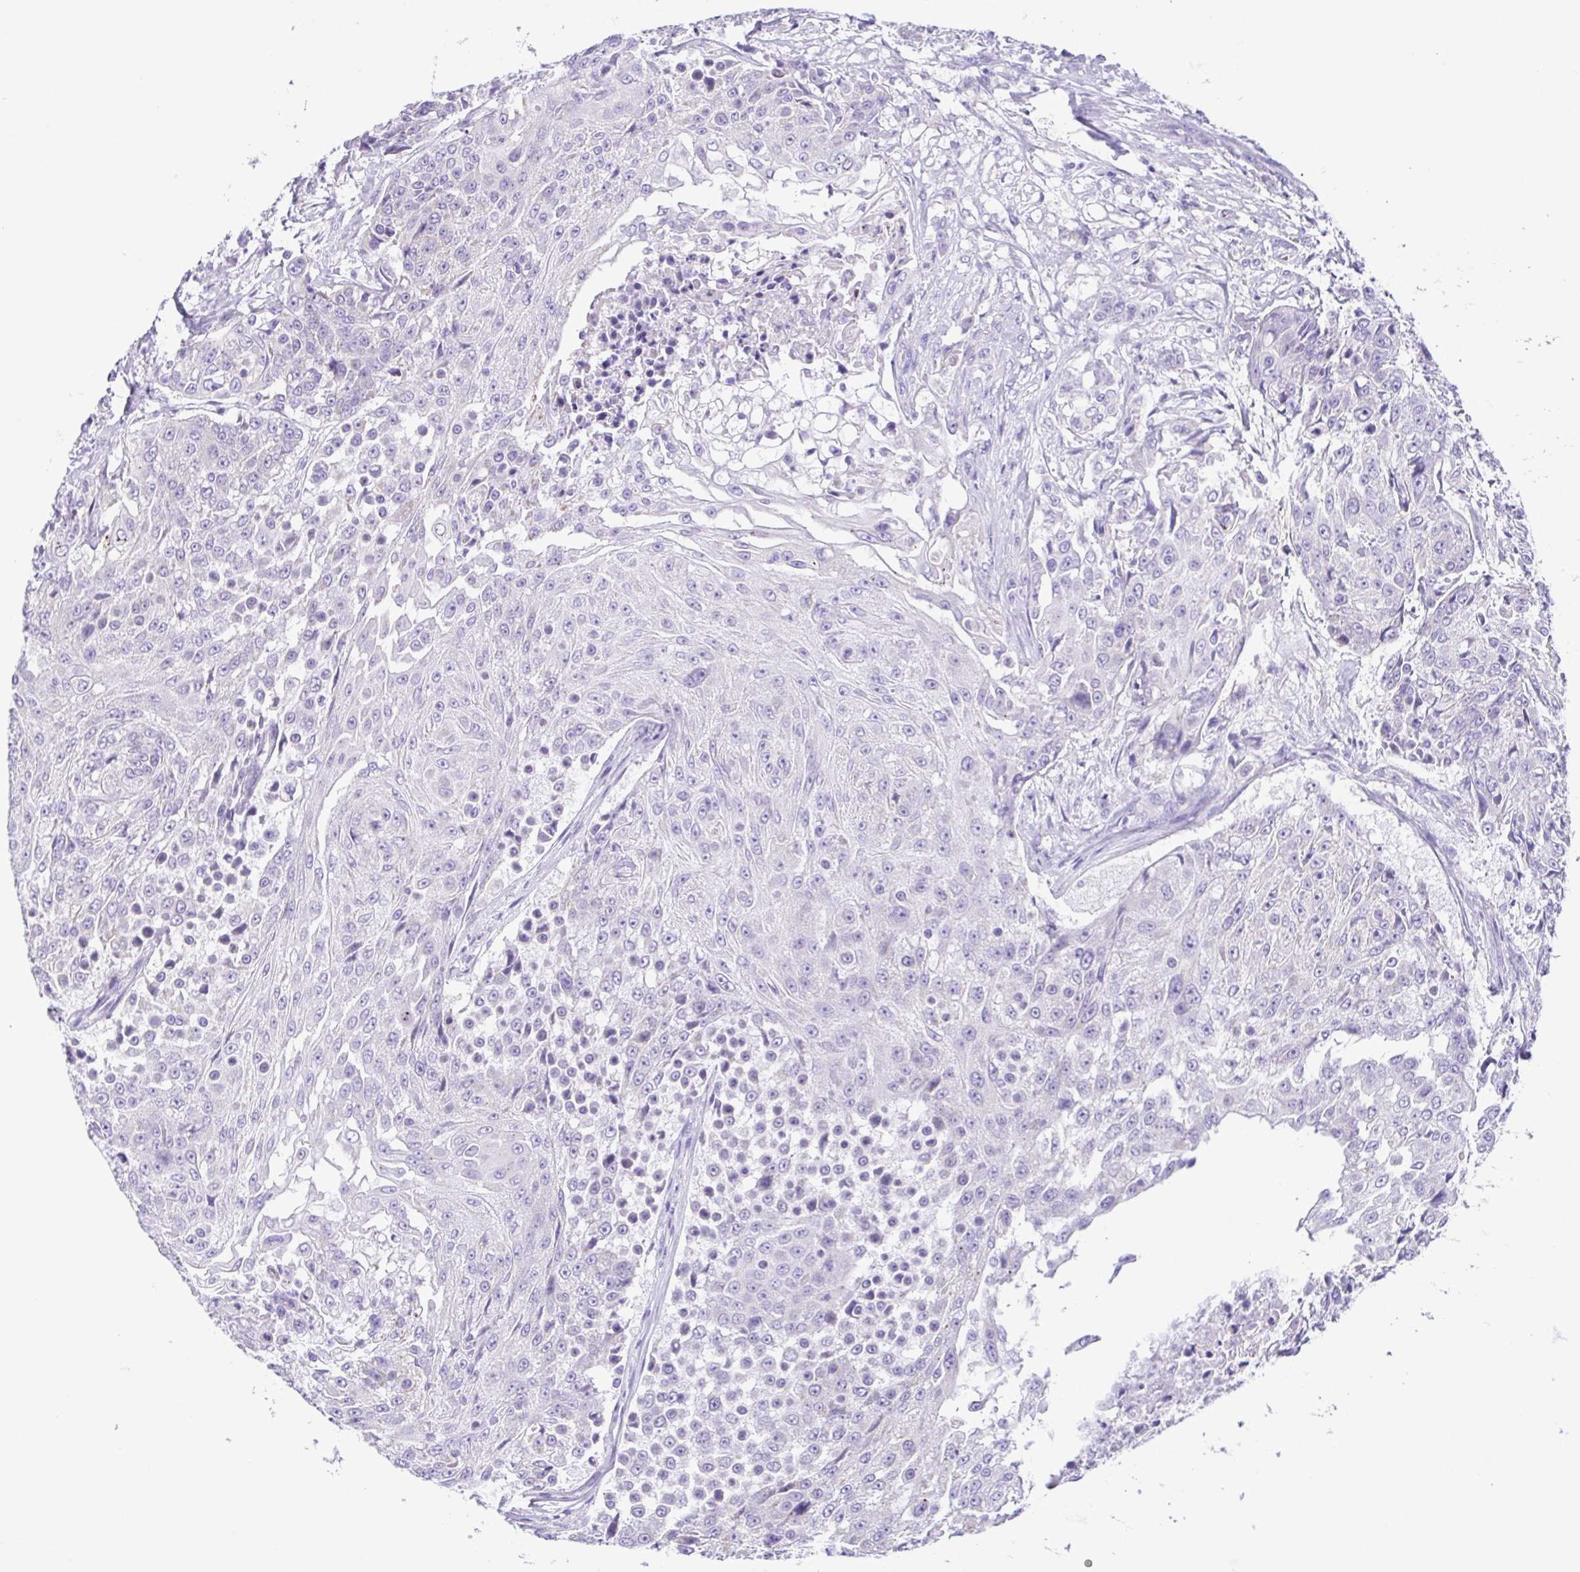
{"staining": {"intensity": "negative", "quantity": "none", "location": "none"}, "tissue": "urothelial cancer", "cell_type": "Tumor cells", "image_type": "cancer", "snomed": [{"axis": "morphology", "description": "Urothelial carcinoma, High grade"}, {"axis": "topography", "description": "Urinary bladder"}], "caption": "Tumor cells are negative for brown protein staining in urothelial cancer.", "gene": "CD72", "patient": {"sex": "female", "age": 63}}